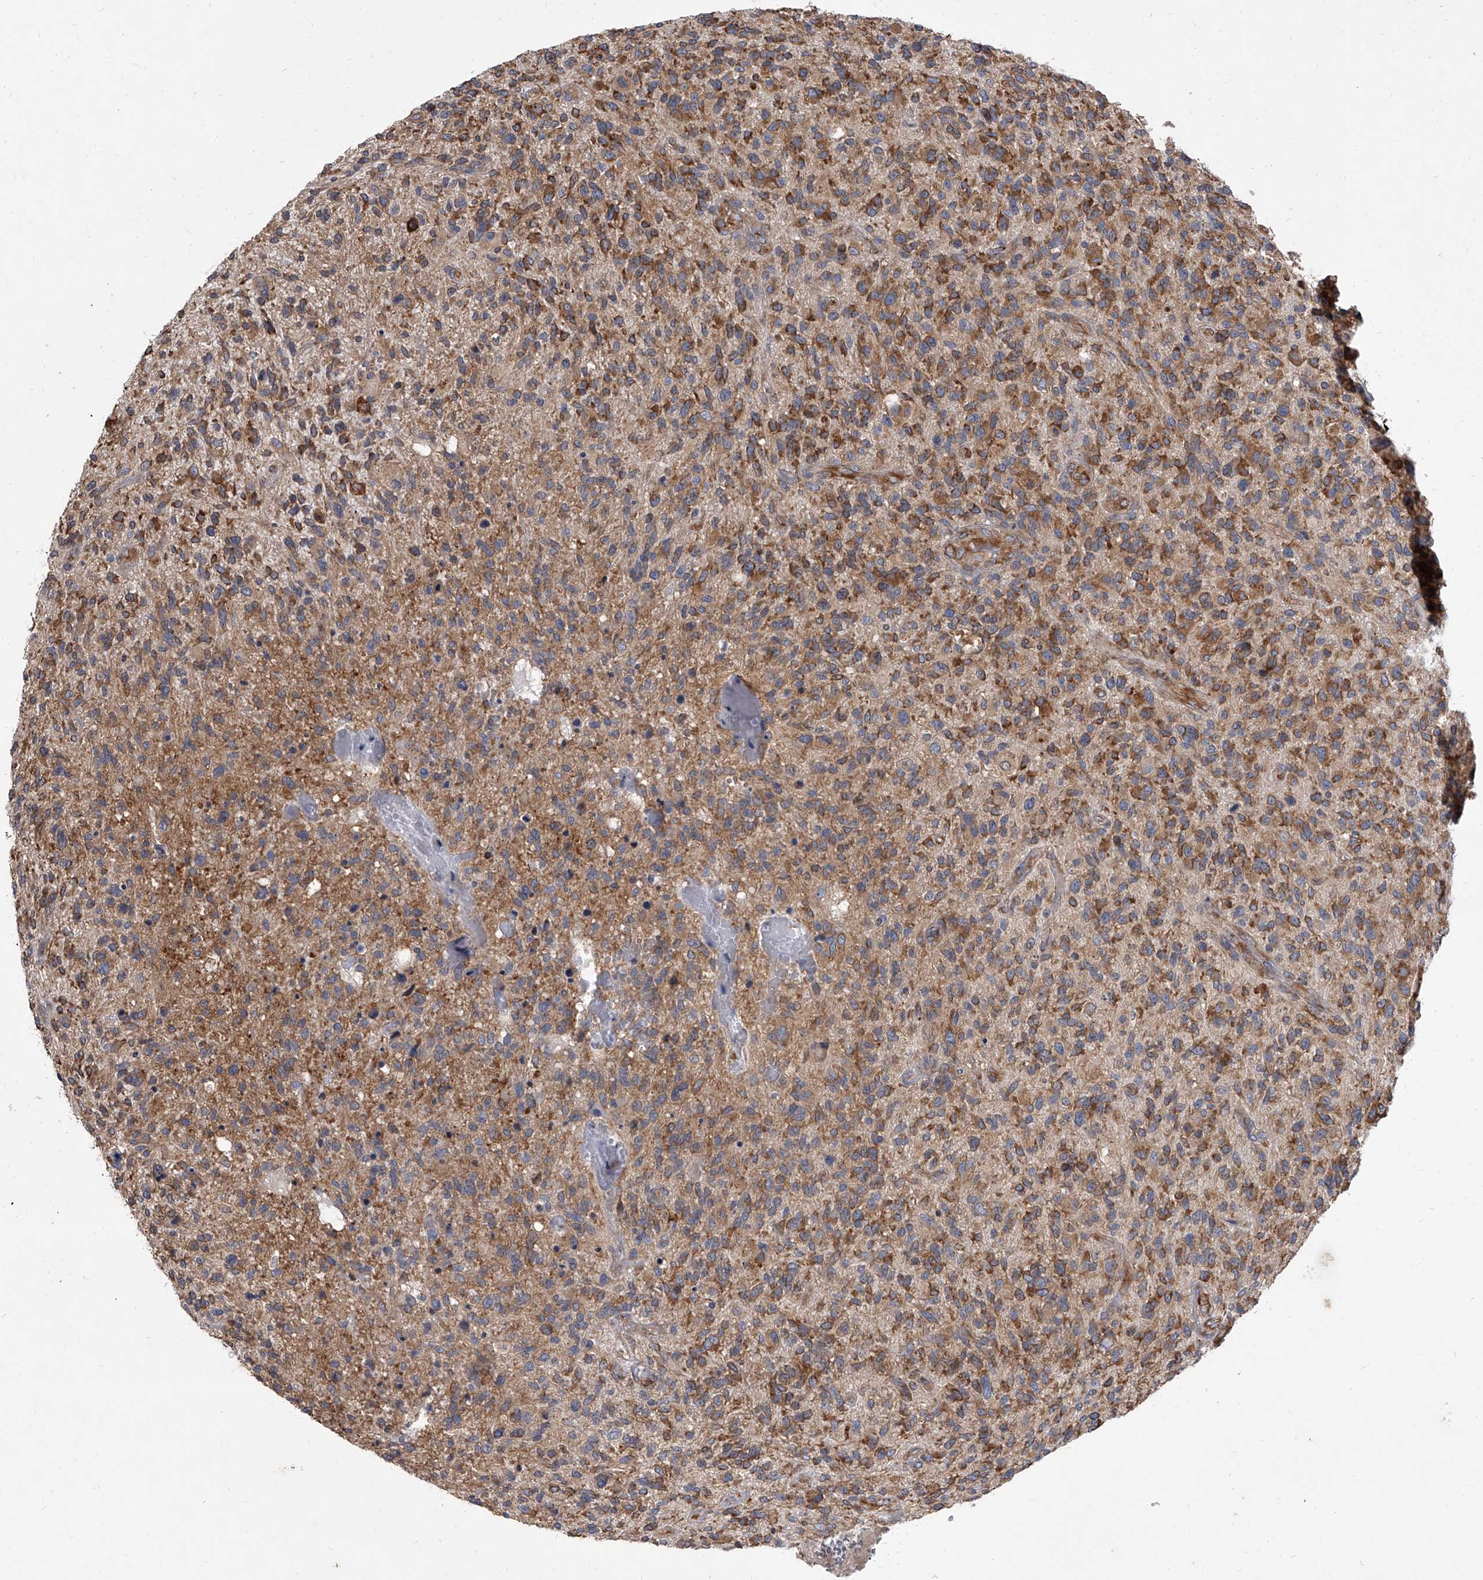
{"staining": {"intensity": "moderate", "quantity": "25%-75%", "location": "cytoplasmic/membranous"}, "tissue": "glioma", "cell_type": "Tumor cells", "image_type": "cancer", "snomed": [{"axis": "morphology", "description": "Glioma, malignant, High grade"}, {"axis": "topography", "description": "Brain"}], "caption": "Immunohistochemistry histopathology image of malignant high-grade glioma stained for a protein (brown), which shows medium levels of moderate cytoplasmic/membranous positivity in approximately 25%-75% of tumor cells.", "gene": "EIF2S2", "patient": {"sex": "male", "age": 47}}